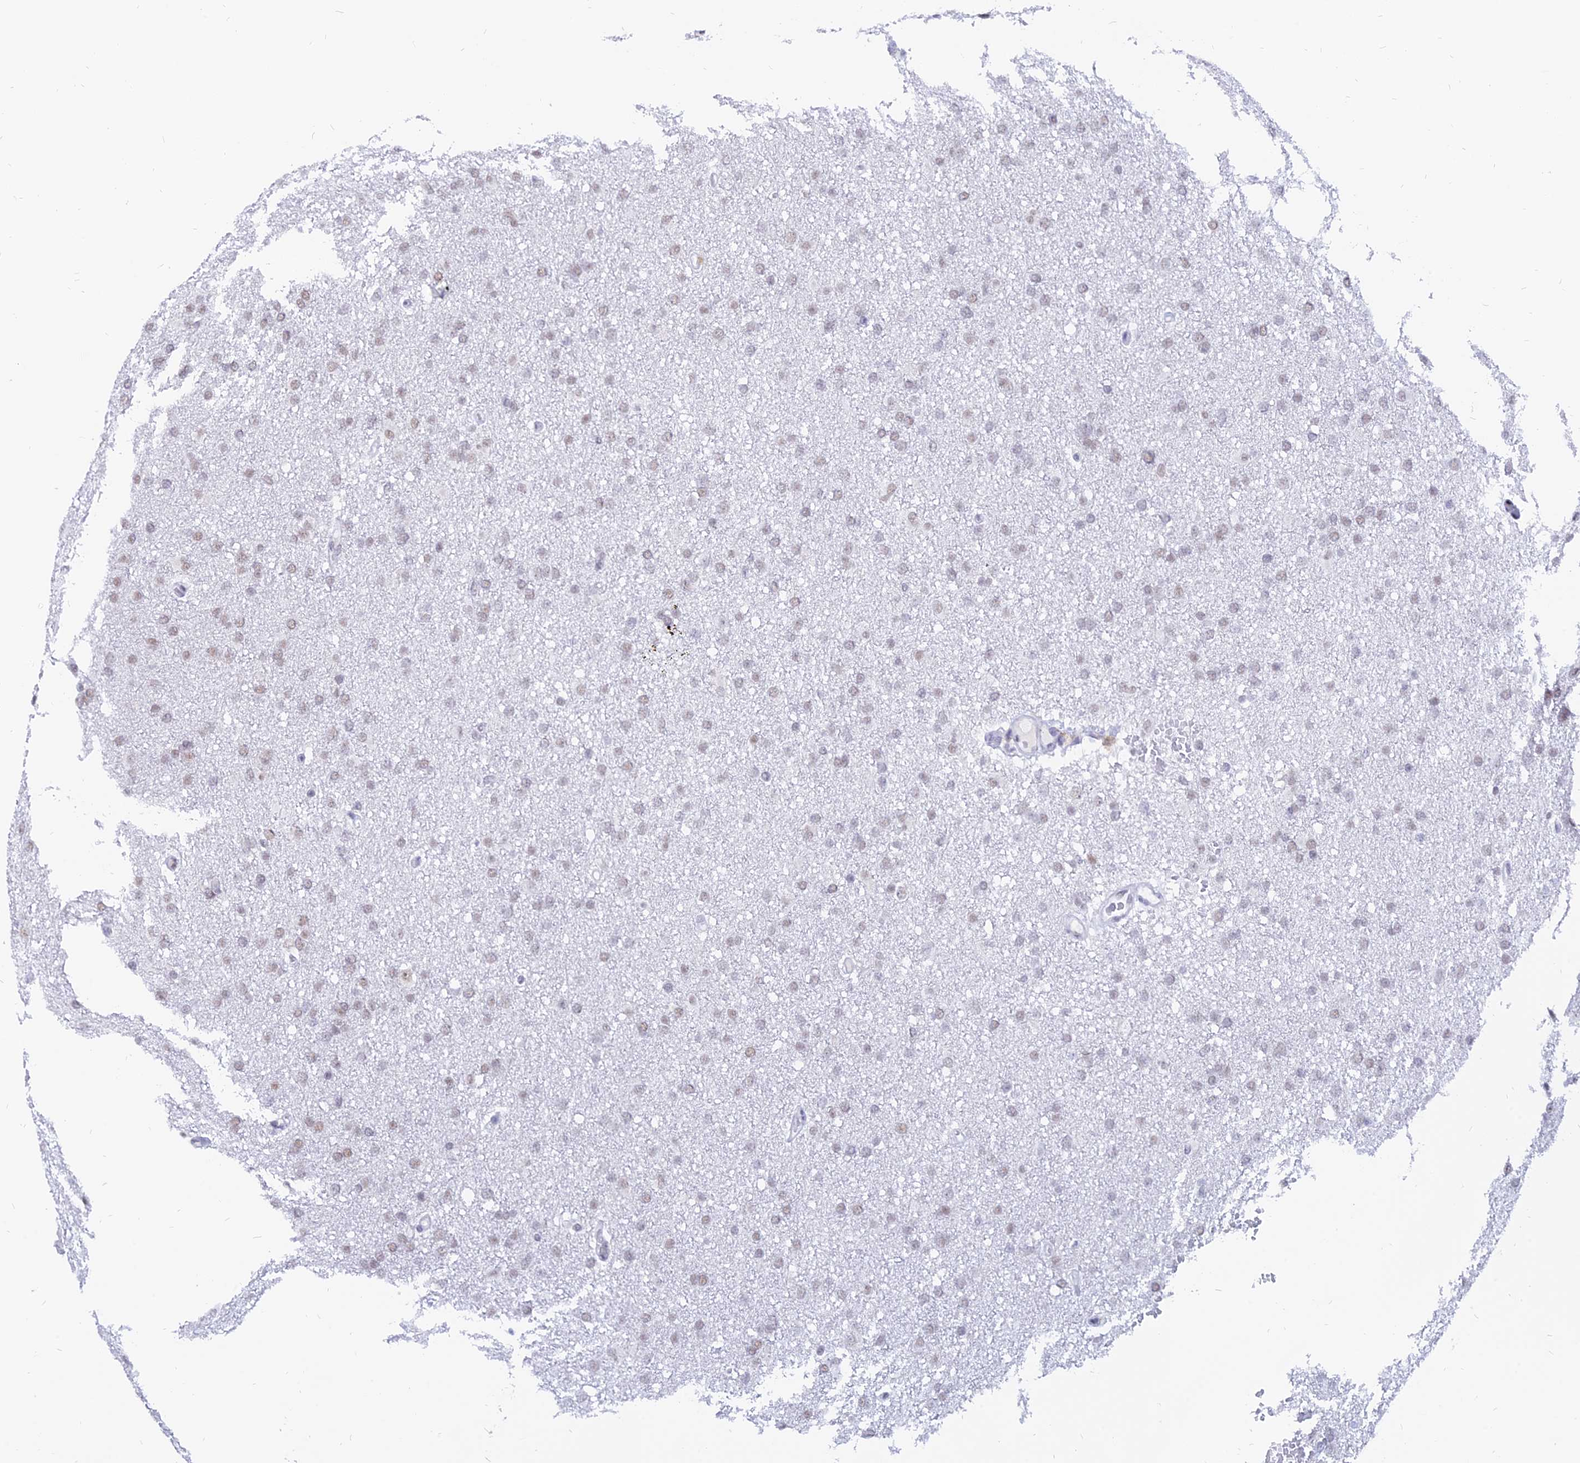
{"staining": {"intensity": "weak", "quantity": "25%-75%", "location": "nuclear"}, "tissue": "glioma", "cell_type": "Tumor cells", "image_type": "cancer", "snomed": [{"axis": "morphology", "description": "Glioma, malignant, High grade"}, {"axis": "topography", "description": "Cerebral cortex"}], "caption": "This photomicrograph demonstrates malignant high-grade glioma stained with IHC to label a protein in brown. The nuclear of tumor cells show weak positivity for the protein. Nuclei are counter-stained blue.", "gene": "DPY30", "patient": {"sex": "female", "age": 36}}